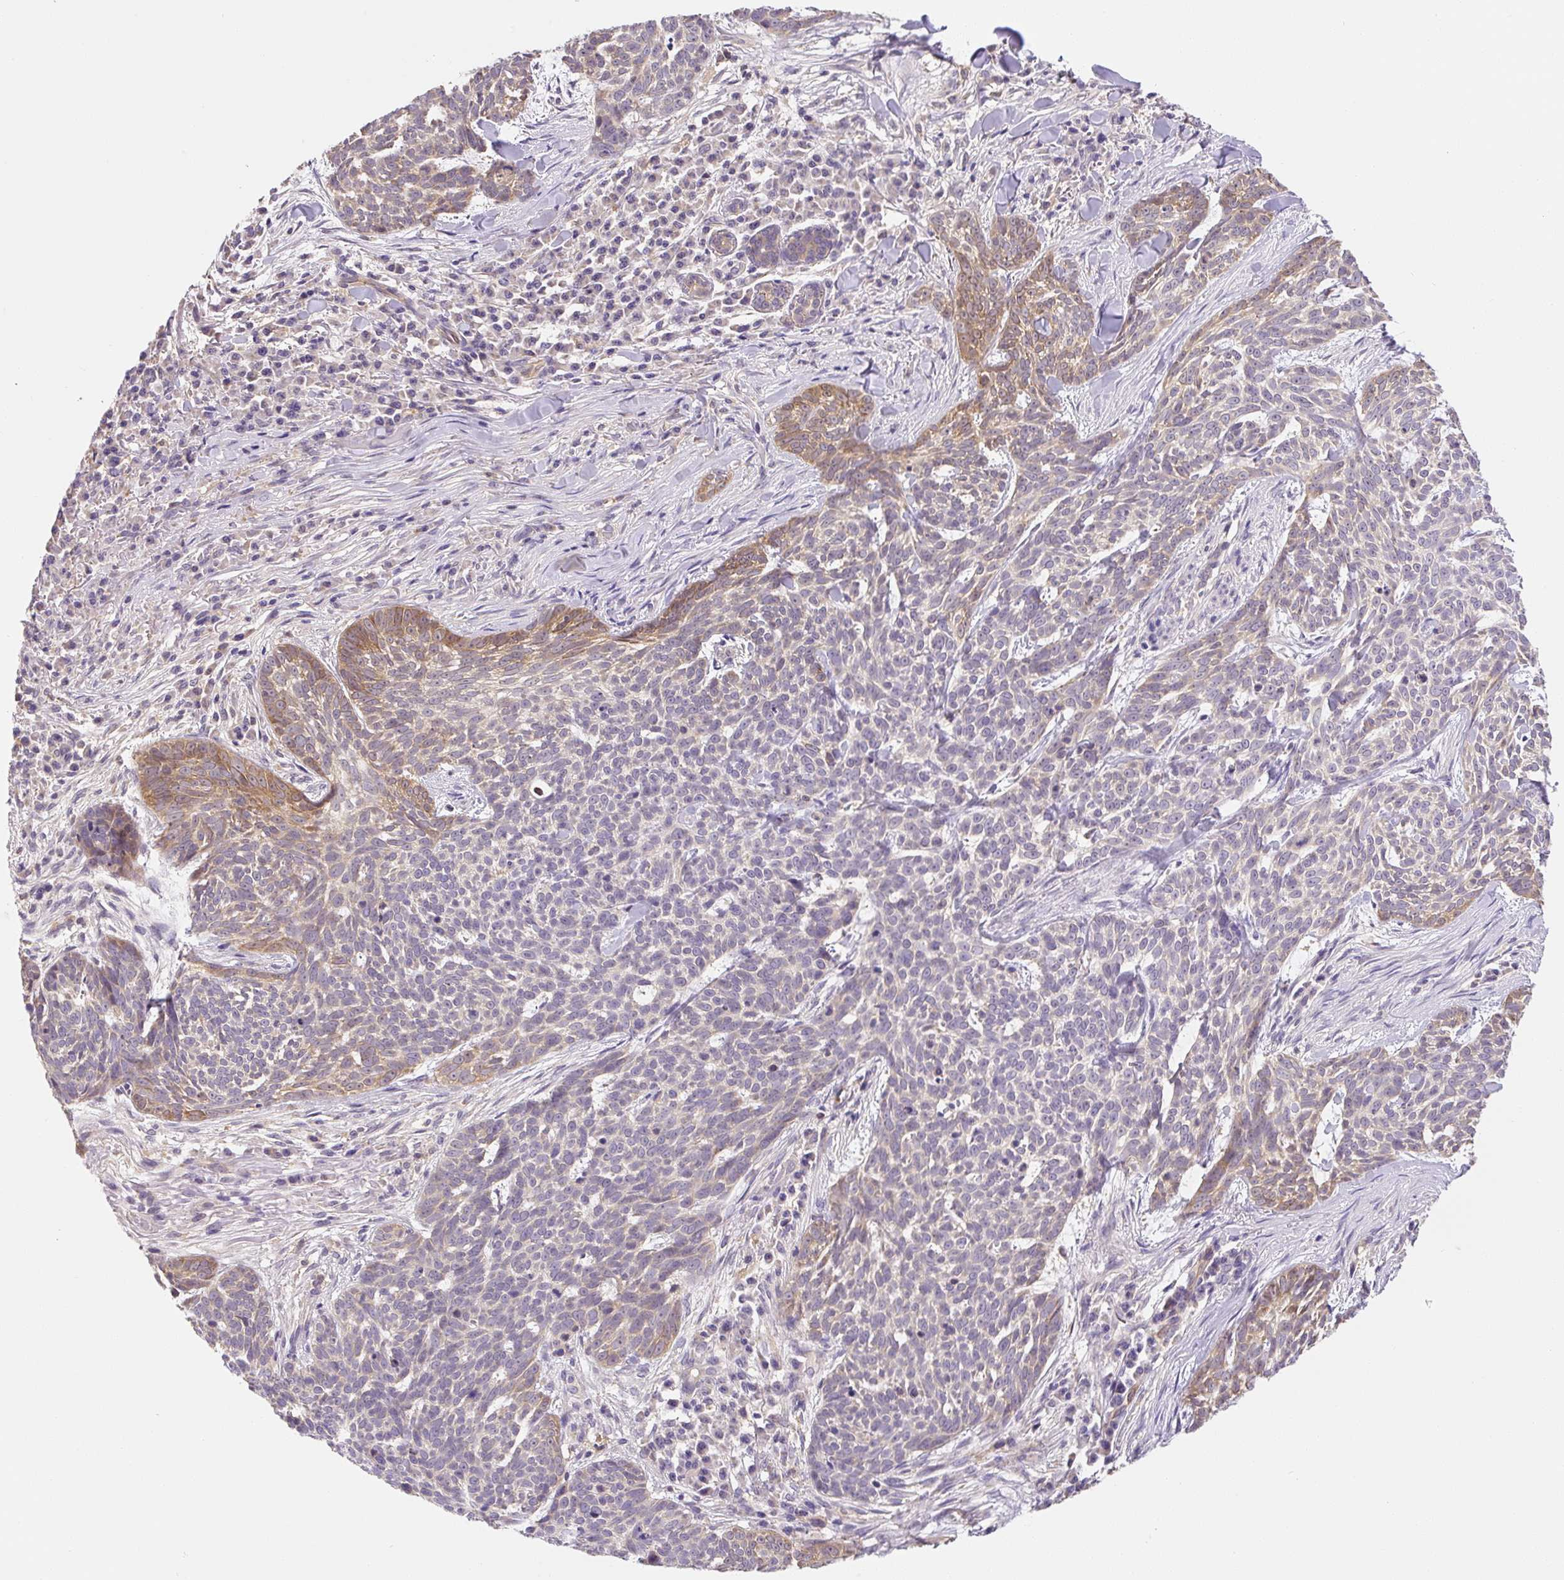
{"staining": {"intensity": "moderate", "quantity": "<25%", "location": "cytoplasmic/membranous"}, "tissue": "skin cancer", "cell_type": "Tumor cells", "image_type": "cancer", "snomed": [{"axis": "morphology", "description": "Basal cell carcinoma"}, {"axis": "topography", "description": "Skin"}], "caption": "Immunohistochemistry histopathology image of neoplastic tissue: skin cancer (basal cell carcinoma) stained using immunohistochemistry reveals low levels of moderate protein expression localized specifically in the cytoplasmic/membranous of tumor cells, appearing as a cytoplasmic/membranous brown color.", "gene": "PLA2G4A", "patient": {"sex": "female", "age": 93}}